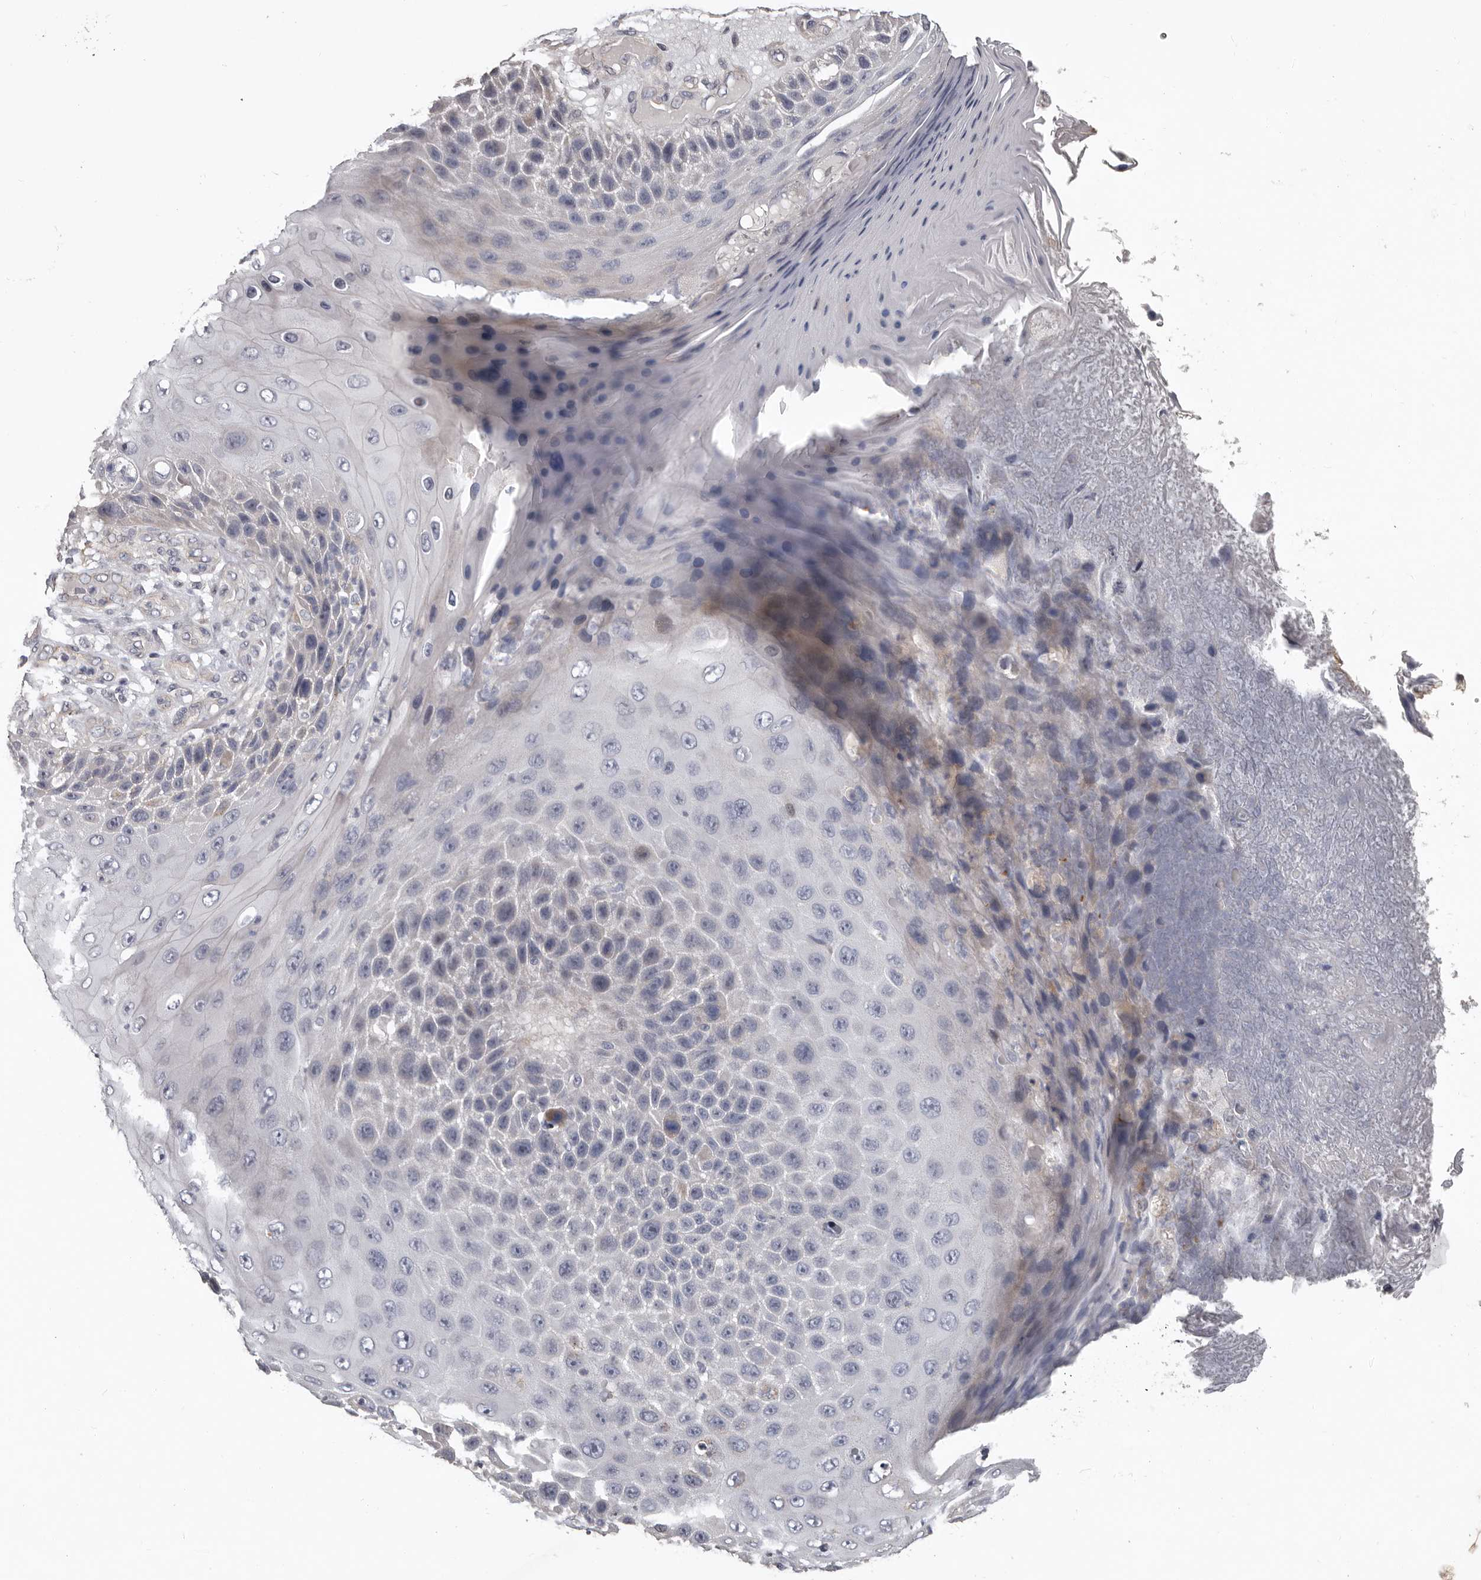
{"staining": {"intensity": "negative", "quantity": "none", "location": "none"}, "tissue": "skin cancer", "cell_type": "Tumor cells", "image_type": "cancer", "snomed": [{"axis": "morphology", "description": "Squamous cell carcinoma, NOS"}, {"axis": "topography", "description": "Skin"}], "caption": "Immunohistochemistry (IHC) micrograph of neoplastic tissue: skin squamous cell carcinoma stained with DAB exhibits no significant protein expression in tumor cells.", "gene": "RNF217", "patient": {"sex": "female", "age": 88}}